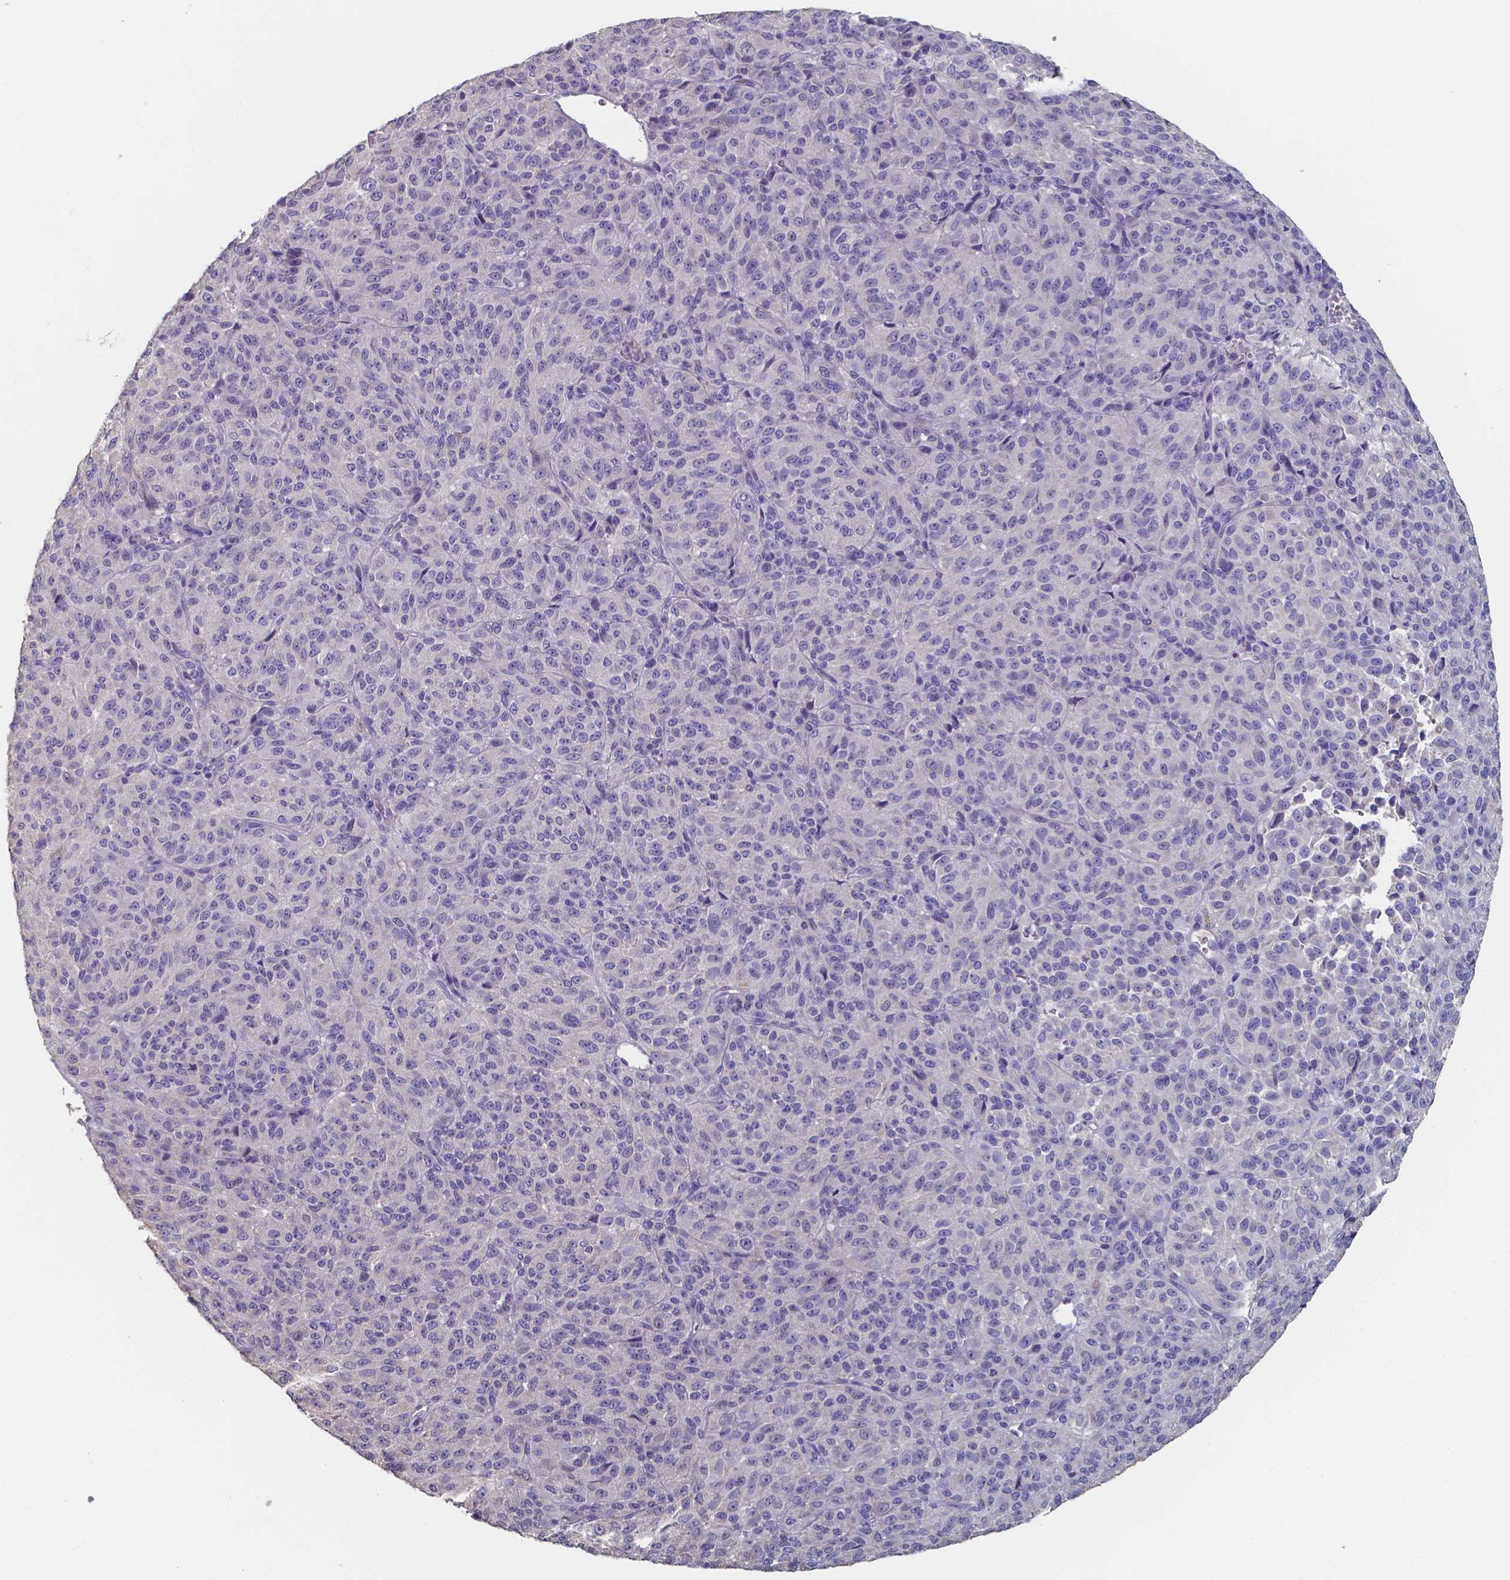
{"staining": {"intensity": "negative", "quantity": "none", "location": "none"}, "tissue": "melanoma", "cell_type": "Tumor cells", "image_type": "cancer", "snomed": [{"axis": "morphology", "description": "Malignant melanoma, Metastatic site"}, {"axis": "topography", "description": "Brain"}], "caption": "This is an IHC photomicrograph of human melanoma. There is no staining in tumor cells.", "gene": "FOXJ1", "patient": {"sex": "female", "age": 56}}